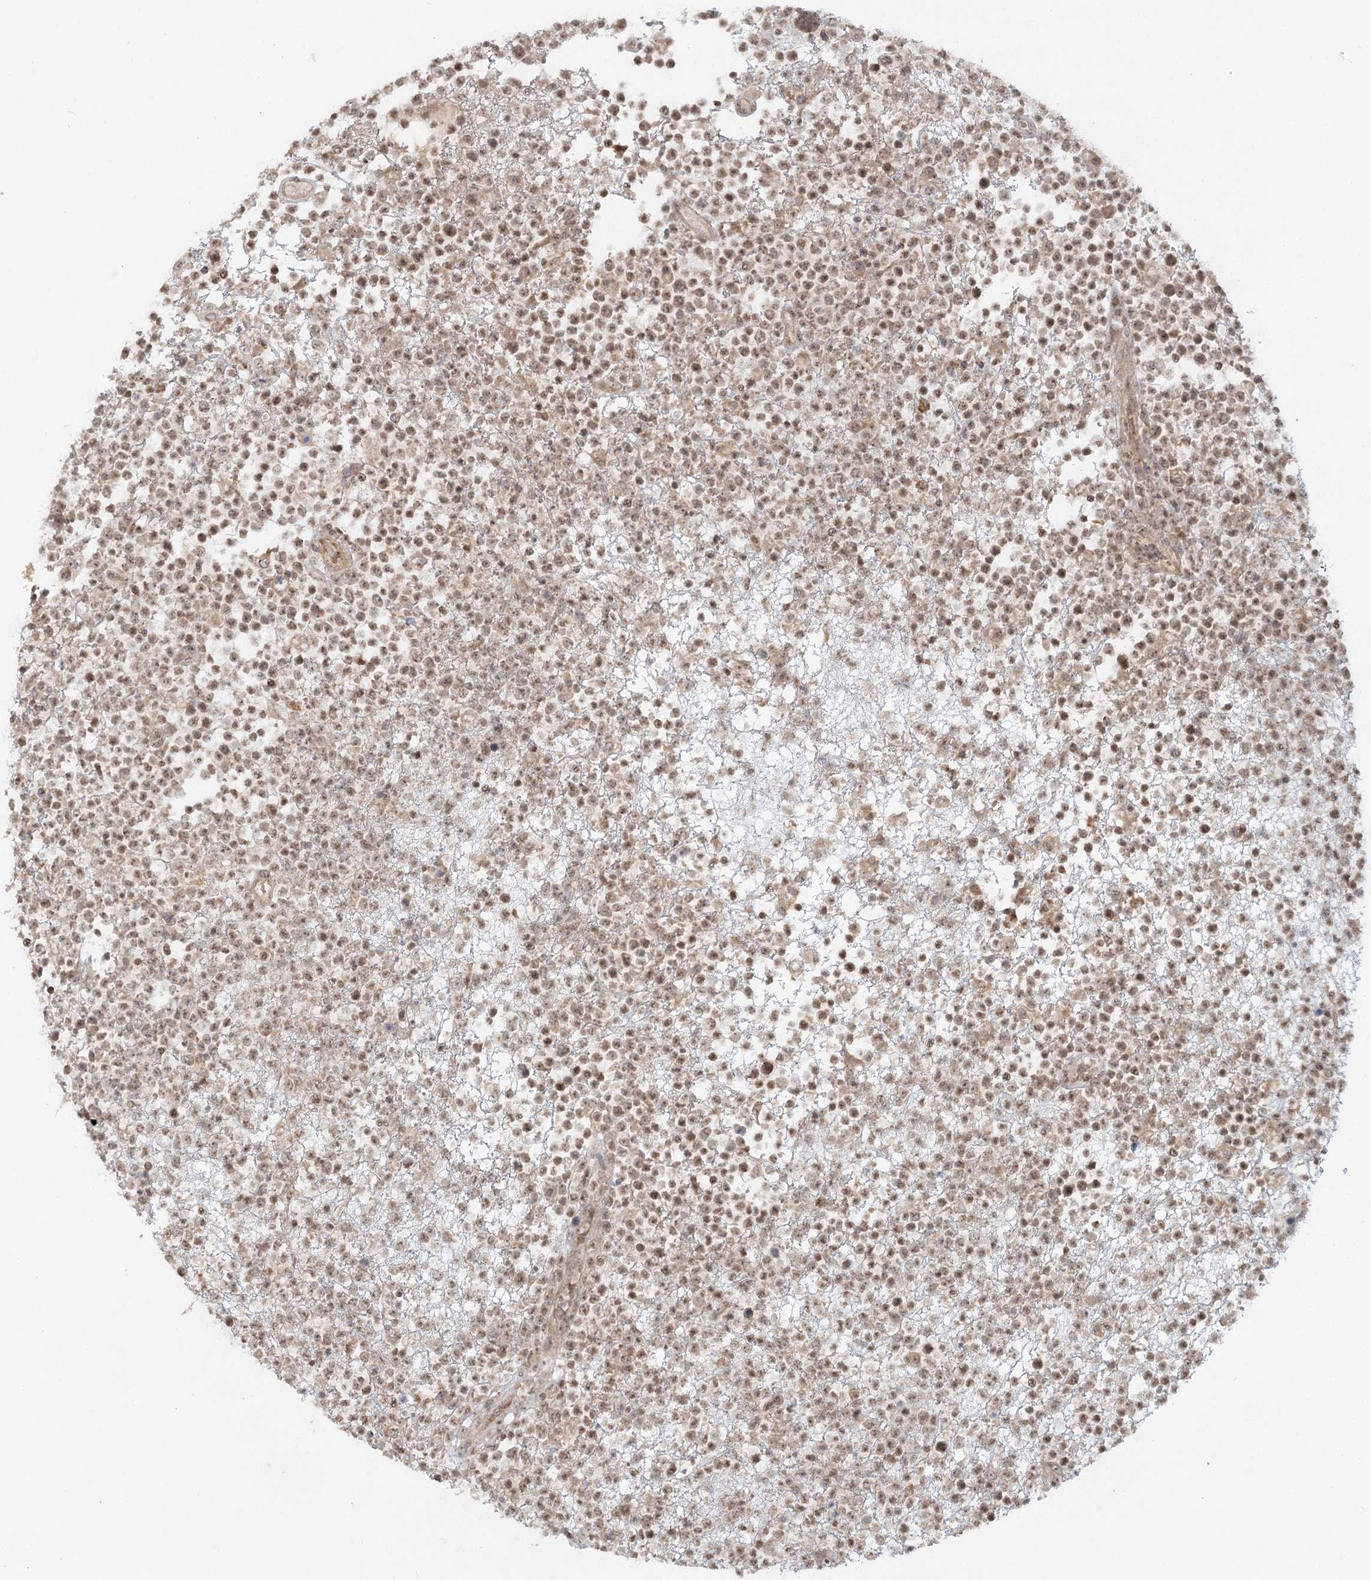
{"staining": {"intensity": "moderate", "quantity": "25%-75%", "location": "nuclear"}, "tissue": "lymphoma", "cell_type": "Tumor cells", "image_type": "cancer", "snomed": [{"axis": "morphology", "description": "Malignant lymphoma, non-Hodgkin's type, High grade"}, {"axis": "topography", "description": "Colon"}], "caption": "A micrograph of lymphoma stained for a protein displays moderate nuclear brown staining in tumor cells.", "gene": "SH2D3A", "patient": {"sex": "female", "age": 53}}